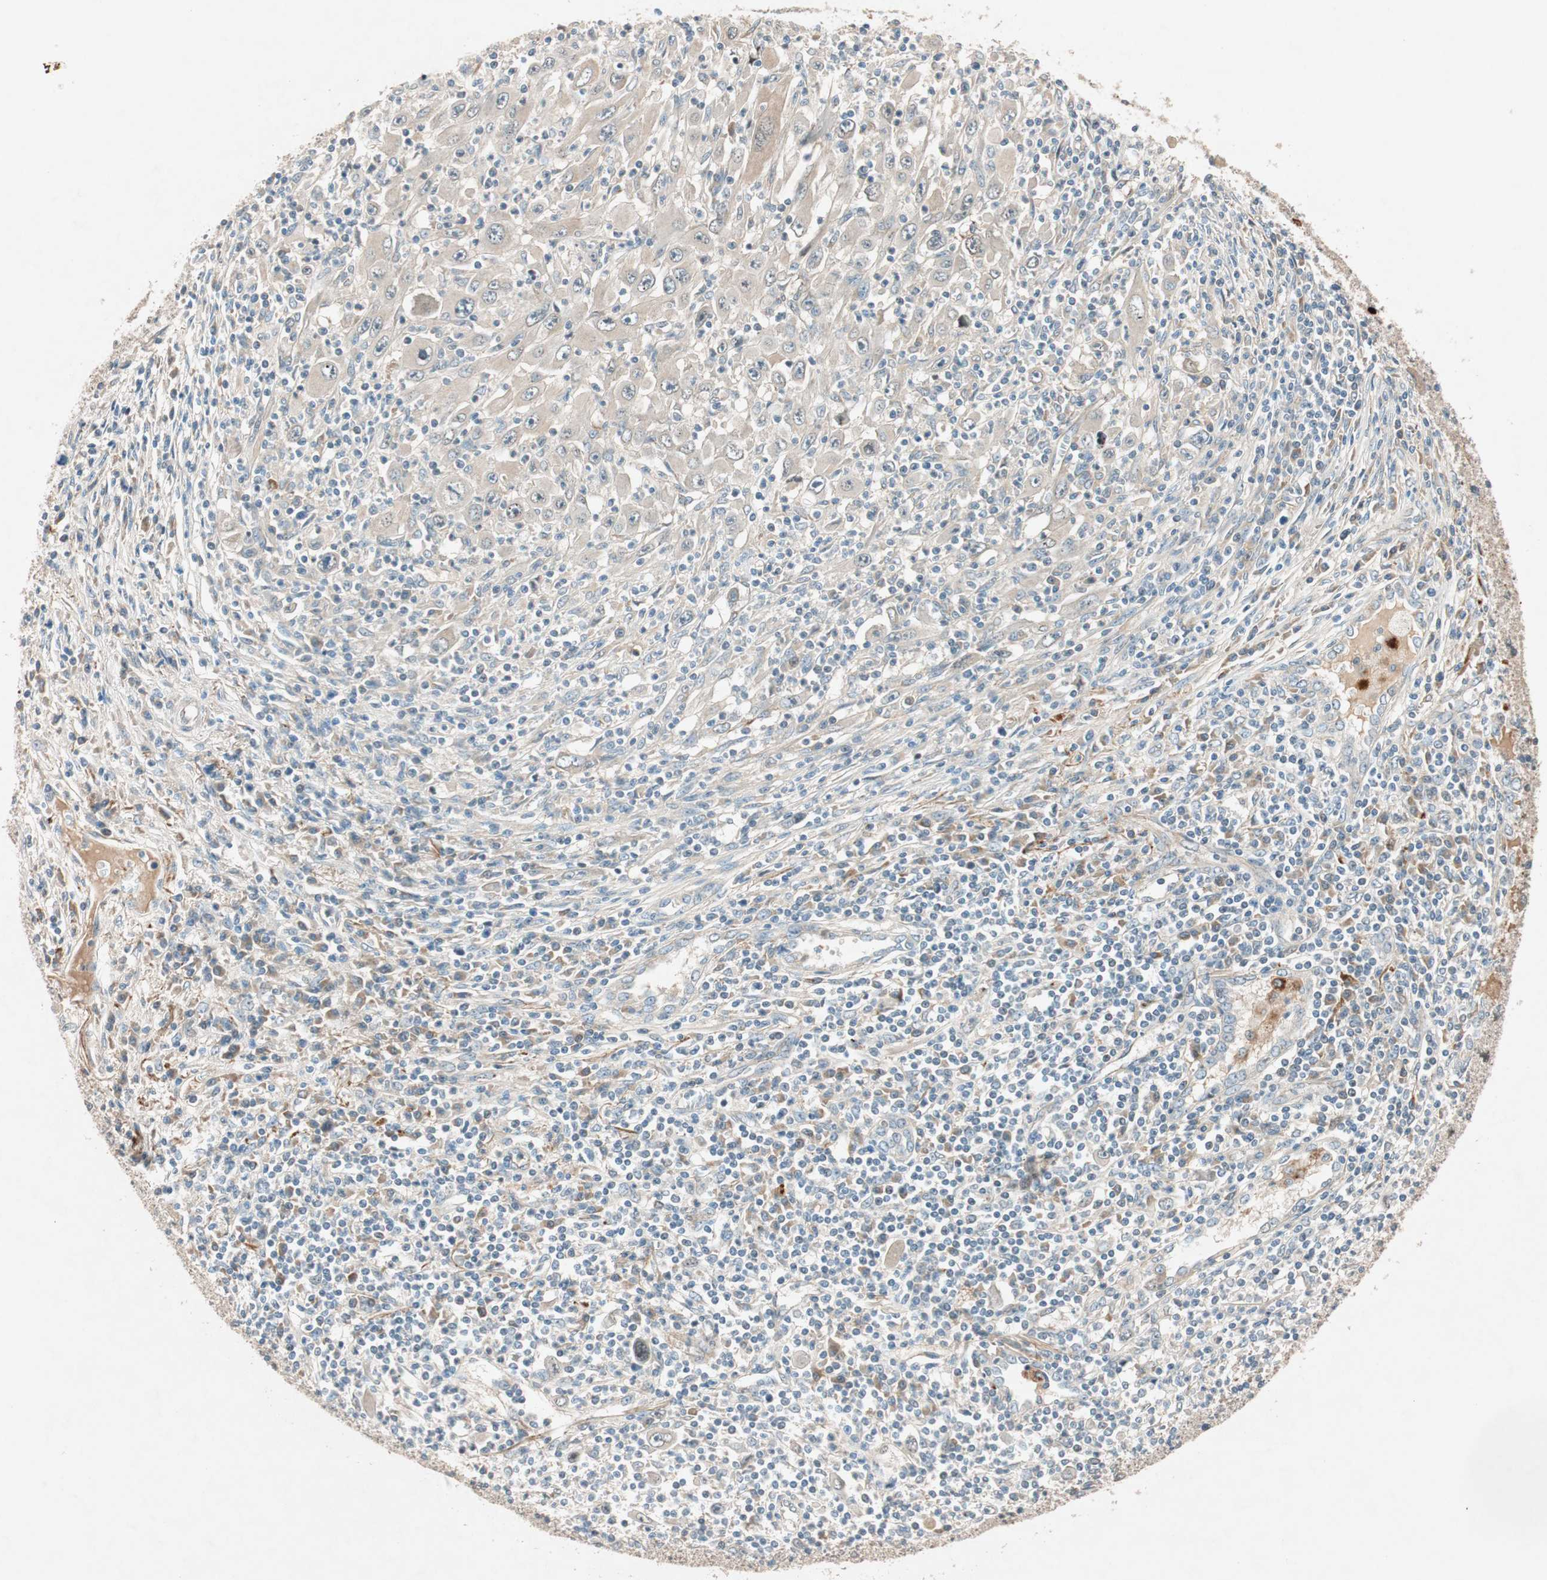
{"staining": {"intensity": "weak", "quantity": "25%-75%", "location": "cytoplasmic/membranous"}, "tissue": "melanoma", "cell_type": "Tumor cells", "image_type": "cancer", "snomed": [{"axis": "morphology", "description": "Malignant melanoma, Metastatic site"}, {"axis": "topography", "description": "Skin"}], "caption": "Melanoma stained with DAB immunohistochemistry exhibits low levels of weak cytoplasmic/membranous expression in approximately 25%-75% of tumor cells.", "gene": "EPHA6", "patient": {"sex": "female", "age": 56}}